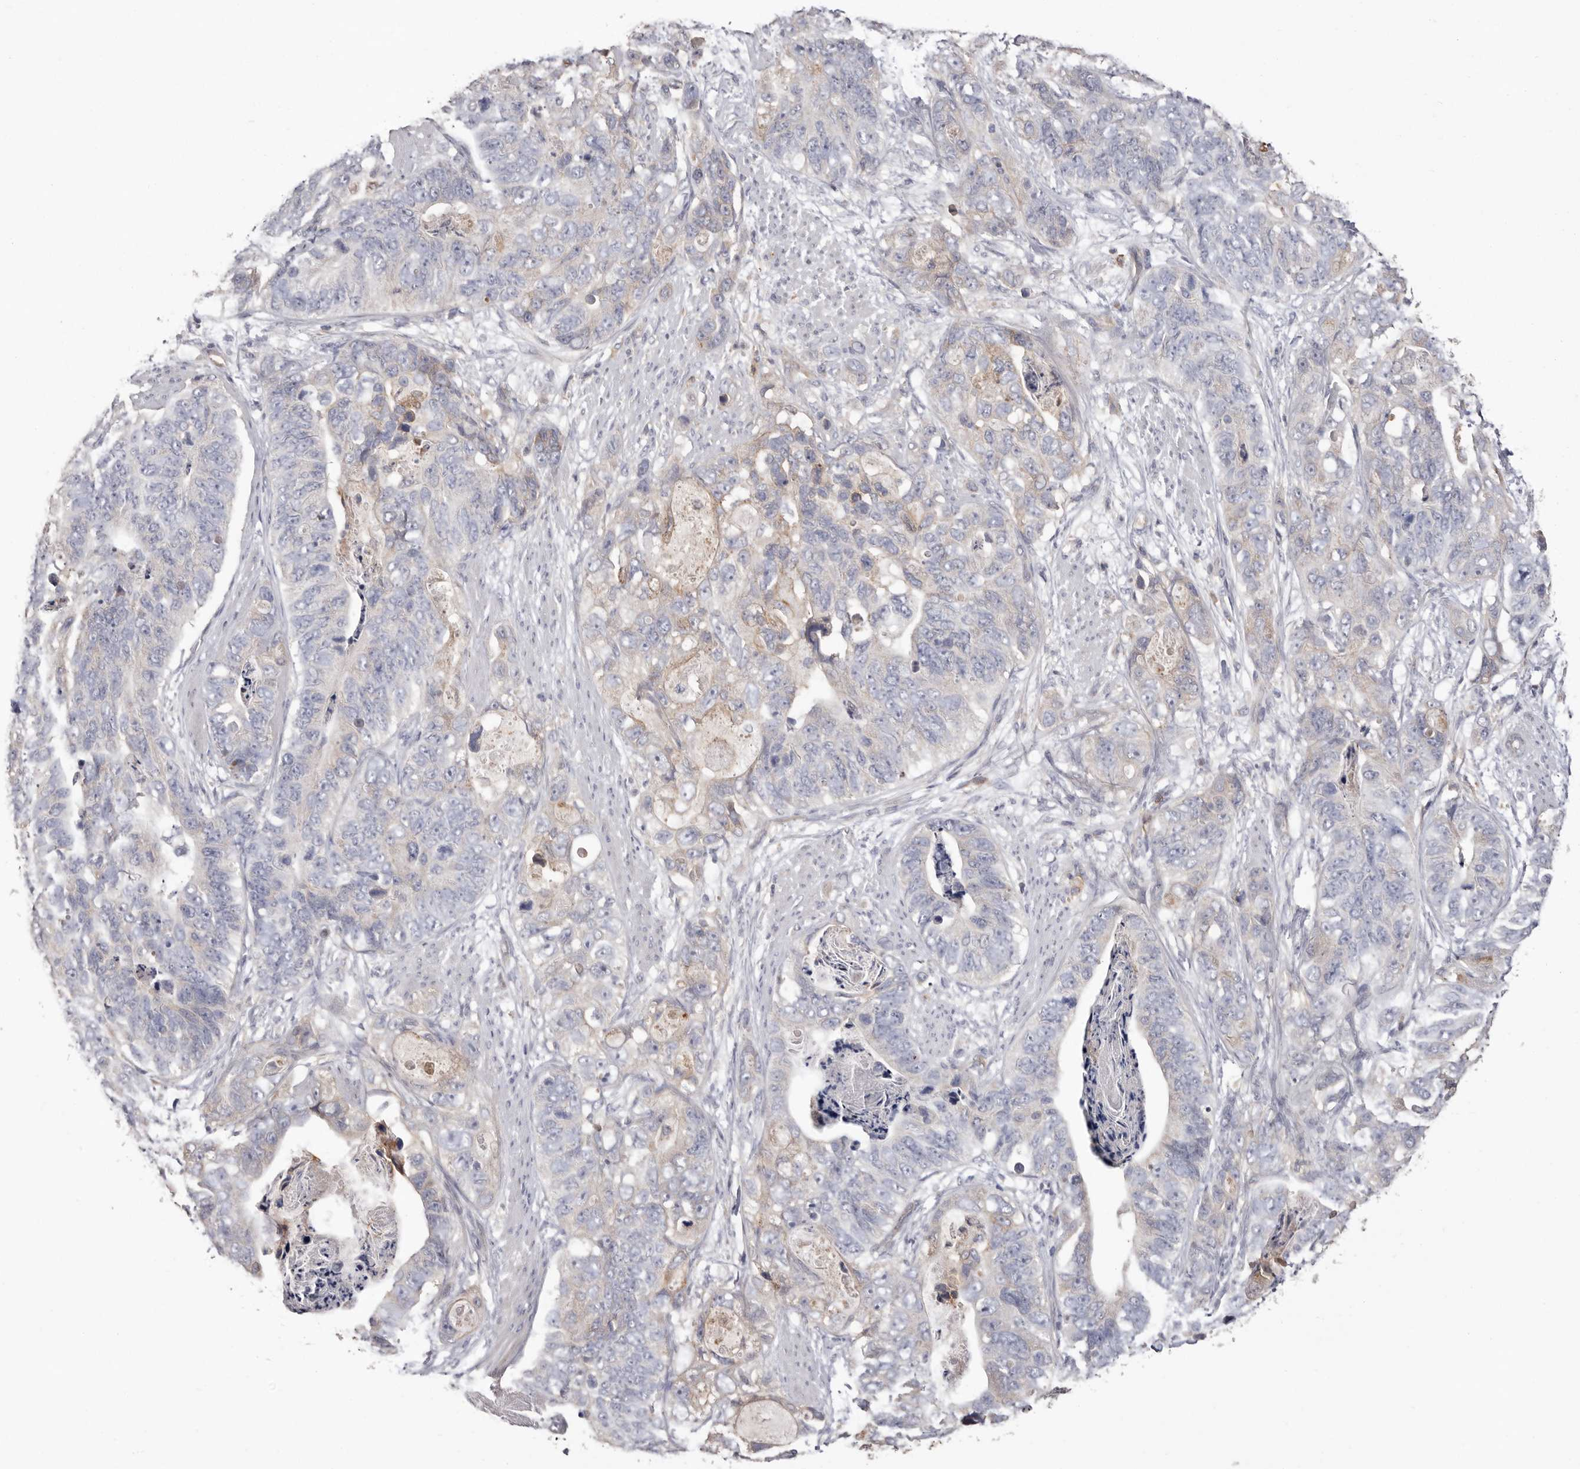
{"staining": {"intensity": "negative", "quantity": "none", "location": "none"}, "tissue": "stomach cancer", "cell_type": "Tumor cells", "image_type": "cancer", "snomed": [{"axis": "morphology", "description": "Adenocarcinoma, NOS"}, {"axis": "topography", "description": "Stomach"}], "caption": "DAB (3,3'-diaminobenzidine) immunohistochemical staining of stomach cancer shows no significant staining in tumor cells.", "gene": "MMACHC", "patient": {"sex": "female", "age": 89}}